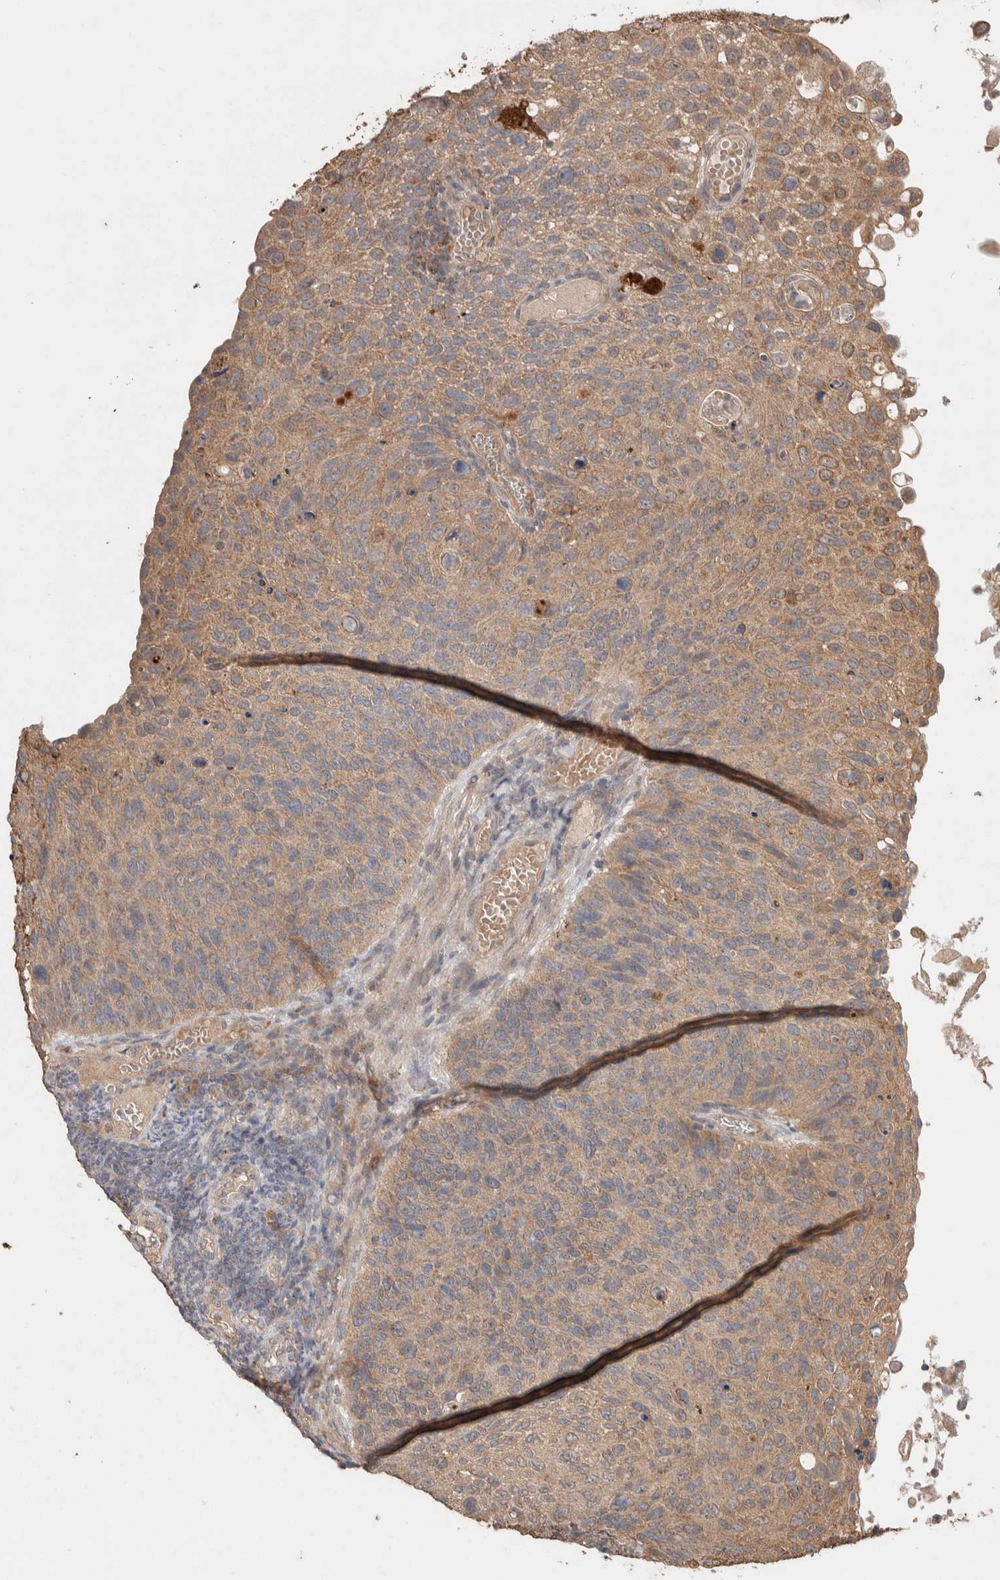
{"staining": {"intensity": "moderate", "quantity": ">75%", "location": "cytoplasmic/membranous"}, "tissue": "cervical cancer", "cell_type": "Tumor cells", "image_type": "cancer", "snomed": [{"axis": "morphology", "description": "Squamous cell carcinoma, NOS"}, {"axis": "topography", "description": "Cervix"}], "caption": "Tumor cells exhibit medium levels of moderate cytoplasmic/membranous expression in approximately >75% of cells in human cervical squamous cell carcinoma. (DAB (3,3'-diaminobenzidine) = brown stain, brightfield microscopy at high magnification).", "gene": "KCNJ5", "patient": {"sex": "female", "age": 70}}